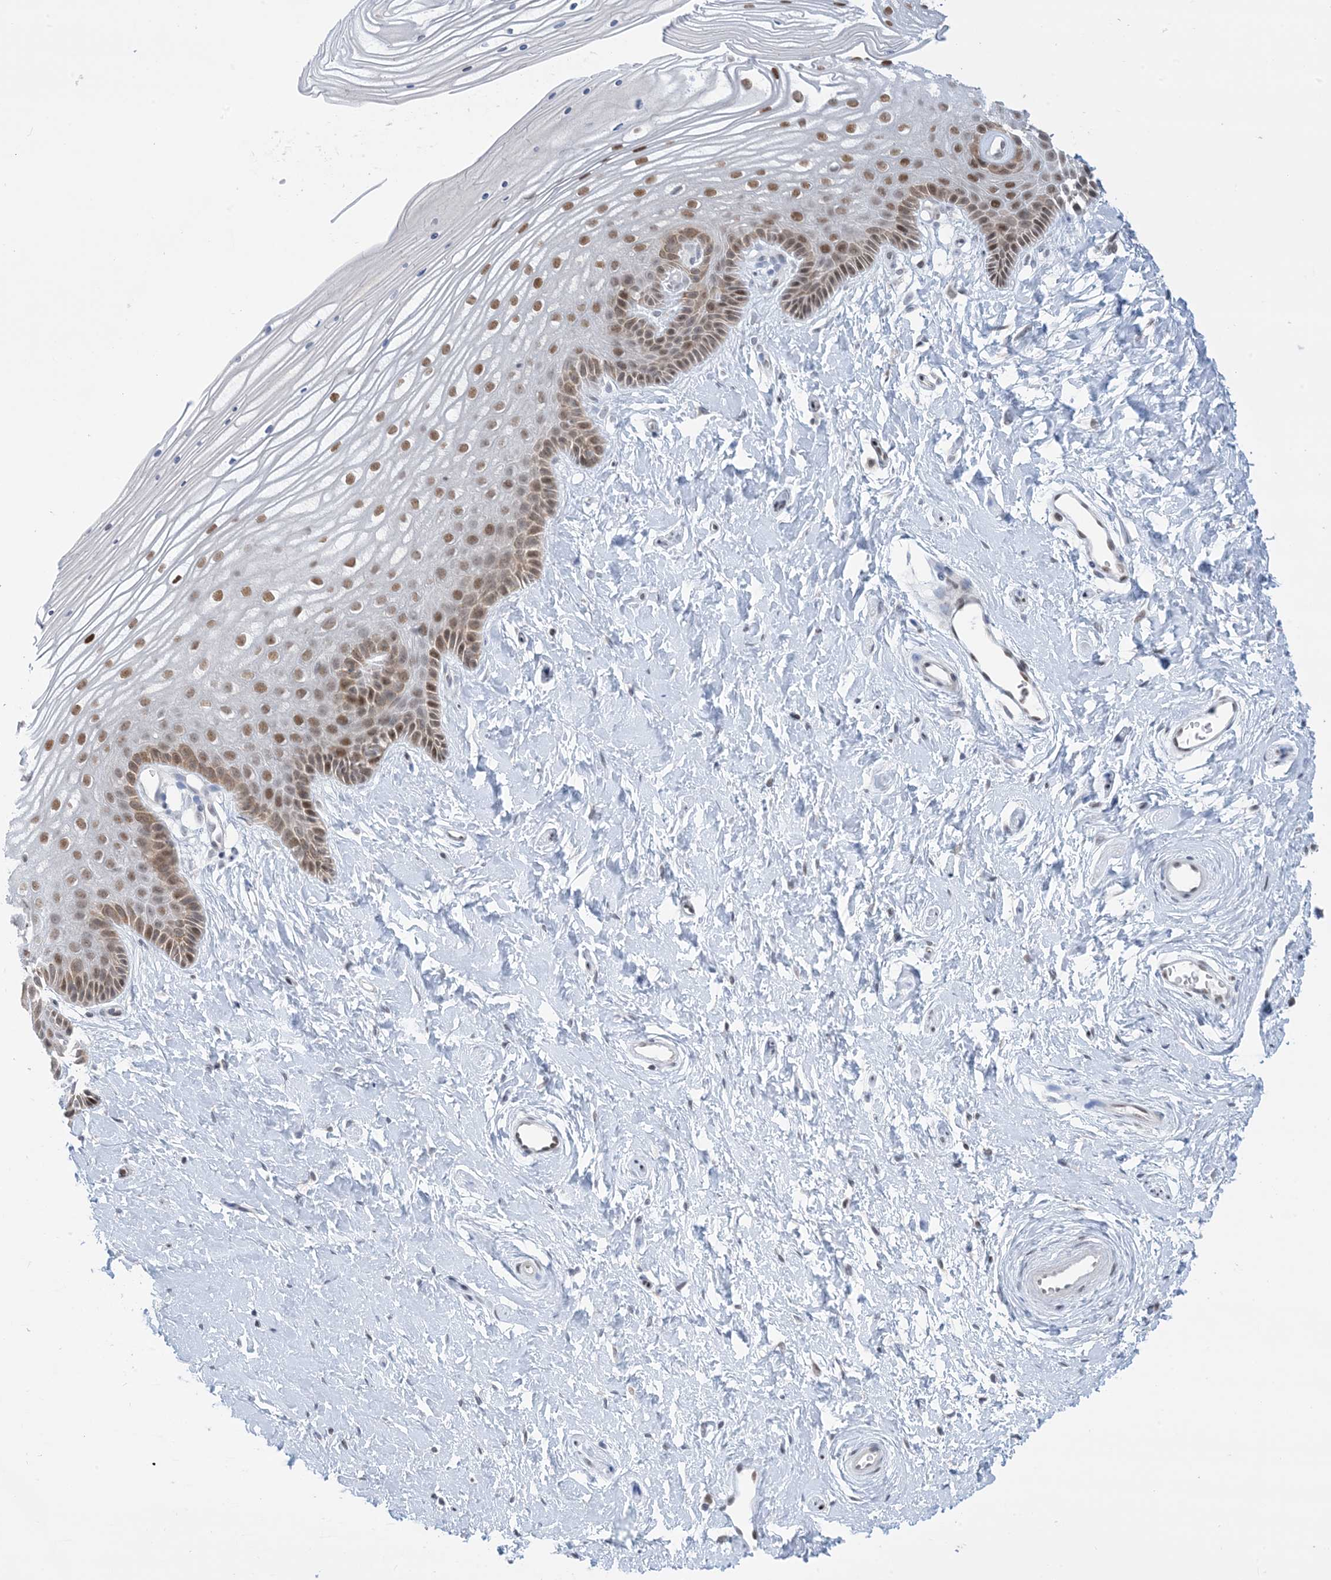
{"staining": {"intensity": "moderate", "quantity": ">75%", "location": "cytoplasmic/membranous,nuclear"}, "tissue": "vagina", "cell_type": "Squamous epithelial cells", "image_type": "normal", "snomed": [{"axis": "morphology", "description": "Normal tissue, NOS"}, {"axis": "topography", "description": "Vagina"}, {"axis": "topography", "description": "Cervix"}], "caption": "Vagina stained with a brown dye displays moderate cytoplasmic/membranous,nuclear positive positivity in approximately >75% of squamous epithelial cells.", "gene": "TFPT", "patient": {"sex": "female", "age": 40}}